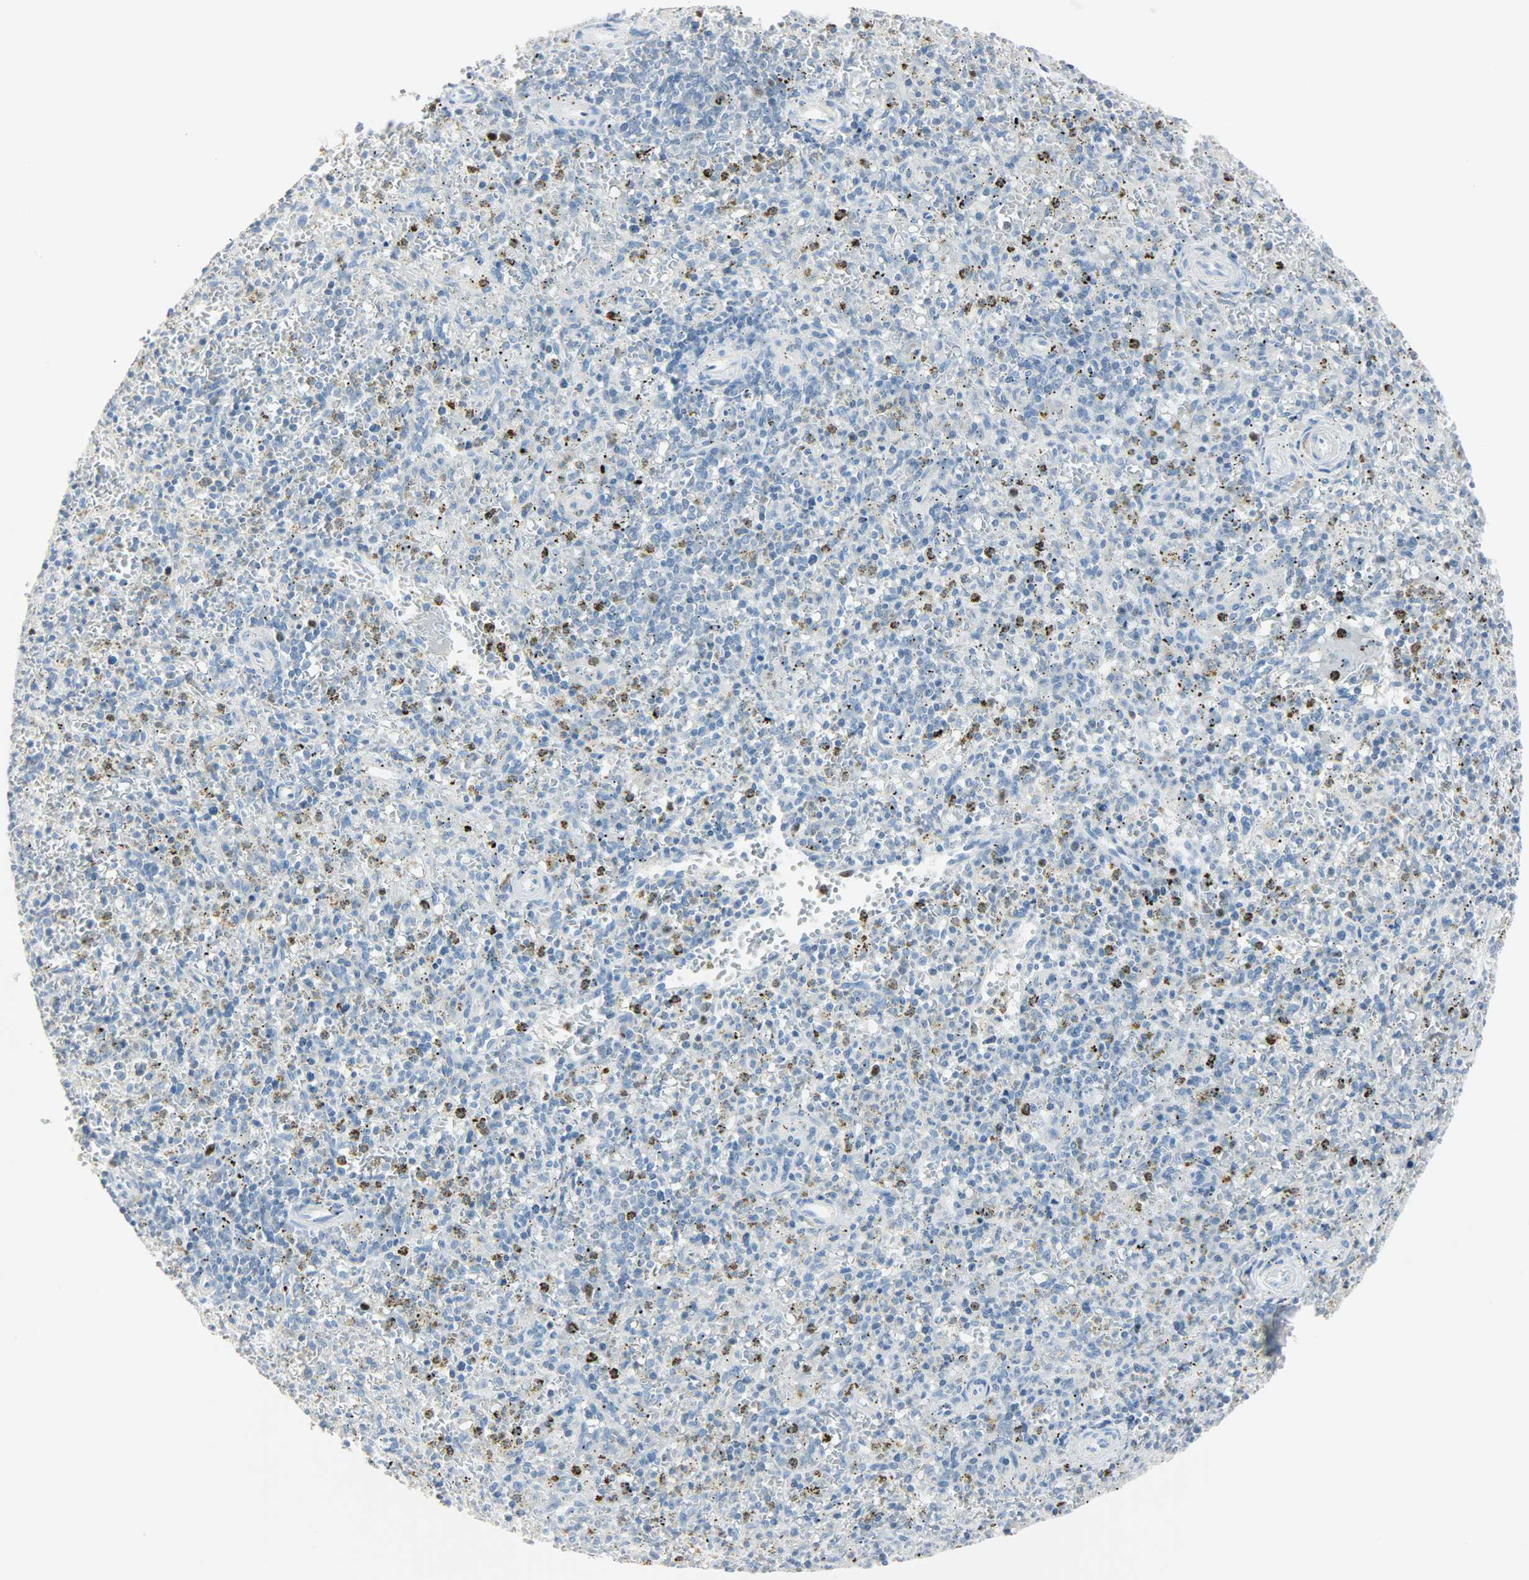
{"staining": {"intensity": "strong", "quantity": "<25%", "location": "cytoplasmic/membranous"}, "tissue": "spleen", "cell_type": "Cells in red pulp", "image_type": "normal", "snomed": [{"axis": "morphology", "description": "Normal tissue, NOS"}, {"axis": "topography", "description": "Spleen"}], "caption": "Protein analysis of normal spleen demonstrates strong cytoplasmic/membranous expression in approximately <25% of cells in red pulp. The staining was performed using DAB (3,3'-diaminobenzidine), with brown indicating positive protein expression. Nuclei are stained blue with hematoxylin.", "gene": "HELLS", "patient": {"sex": "male", "age": 72}}